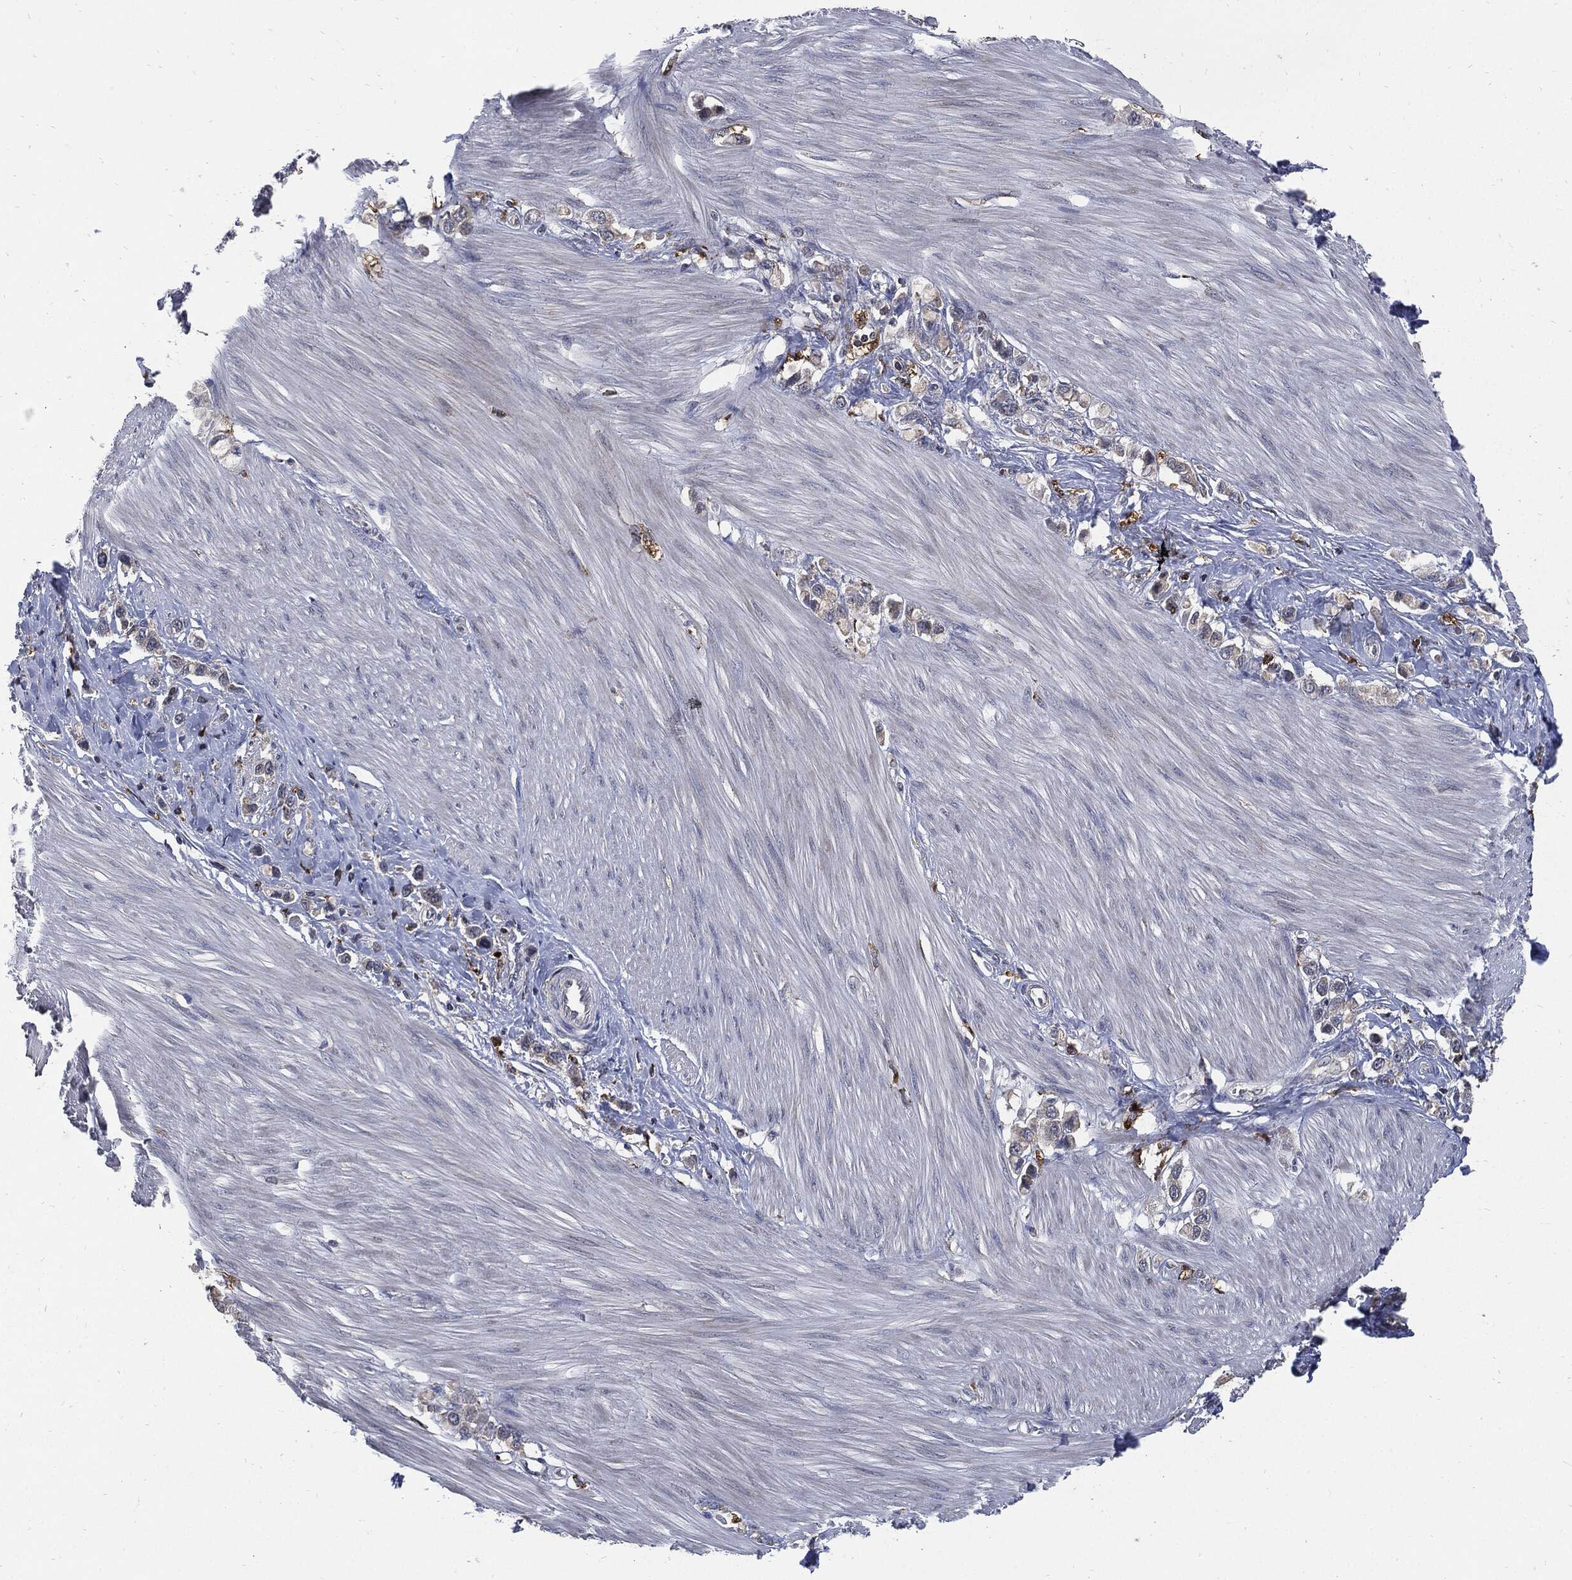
{"staining": {"intensity": "negative", "quantity": "none", "location": "none"}, "tissue": "stomach cancer", "cell_type": "Tumor cells", "image_type": "cancer", "snomed": [{"axis": "morphology", "description": "Normal tissue, NOS"}, {"axis": "morphology", "description": "Adenocarcinoma, NOS"}, {"axis": "morphology", "description": "Adenocarcinoma, High grade"}, {"axis": "topography", "description": "Stomach, upper"}, {"axis": "topography", "description": "Stomach"}], "caption": "Immunohistochemical staining of human stomach cancer (high-grade adenocarcinoma) exhibits no significant positivity in tumor cells. (DAB (3,3'-diaminobenzidine) immunohistochemistry (IHC) visualized using brightfield microscopy, high magnification).", "gene": "SLC31A2", "patient": {"sex": "female", "age": 65}}